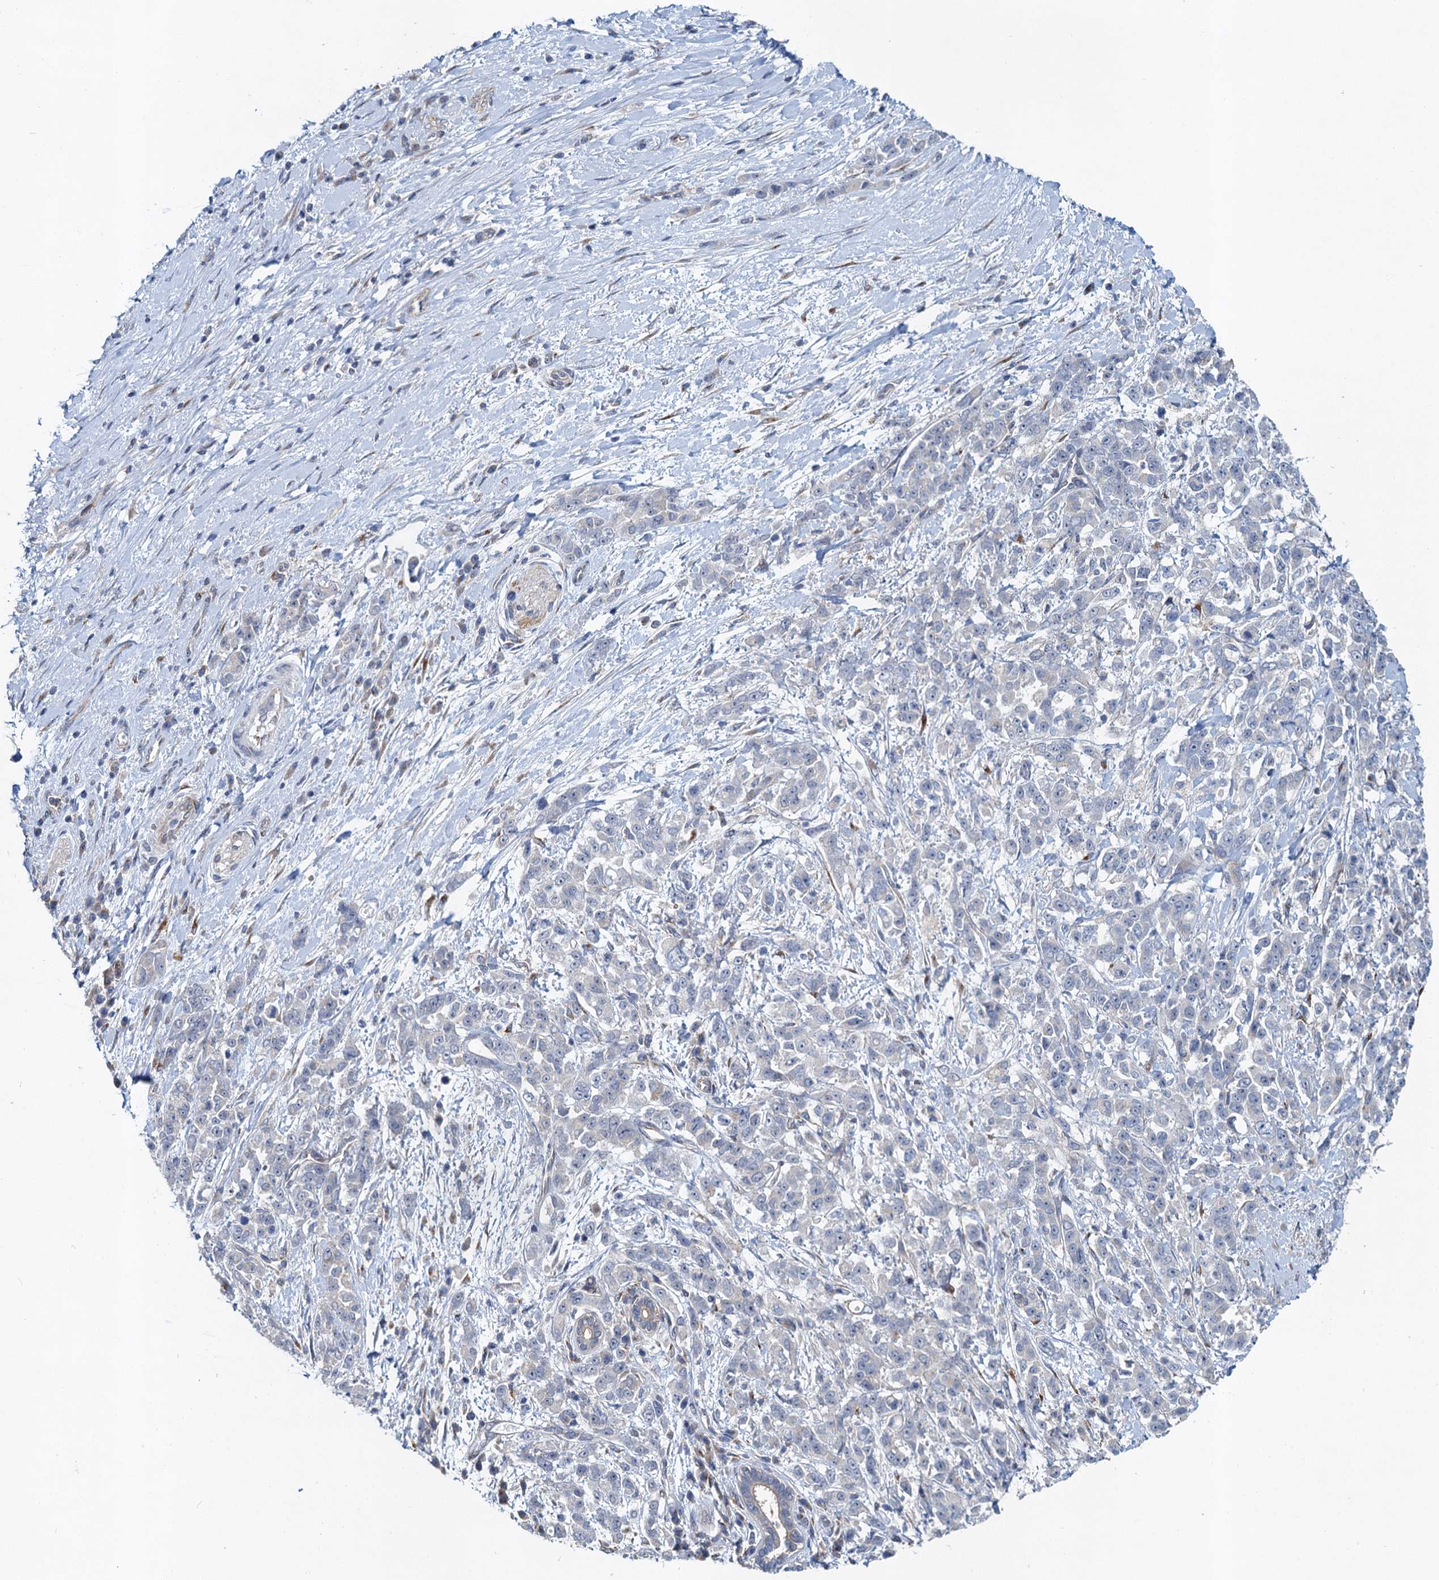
{"staining": {"intensity": "negative", "quantity": "none", "location": "none"}, "tissue": "pancreatic cancer", "cell_type": "Tumor cells", "image_type": "cancer", "snomed": [{"axis": "morphology", "description": "Normal tissue, NOS"}, {"axis": "morphology", "description": "Adenocarcinoma, NOS"}, {"axis": "topography", "description": "Pancreas"}], "caption": "Tumor cells show no significant staining in pancreatic adenocarcinoma. (DAB immunohistochemistry visualized using brightfield microscopy, high magnification).", "gene": "NBEA", "patient": {"sex": "female", "age": 64}}